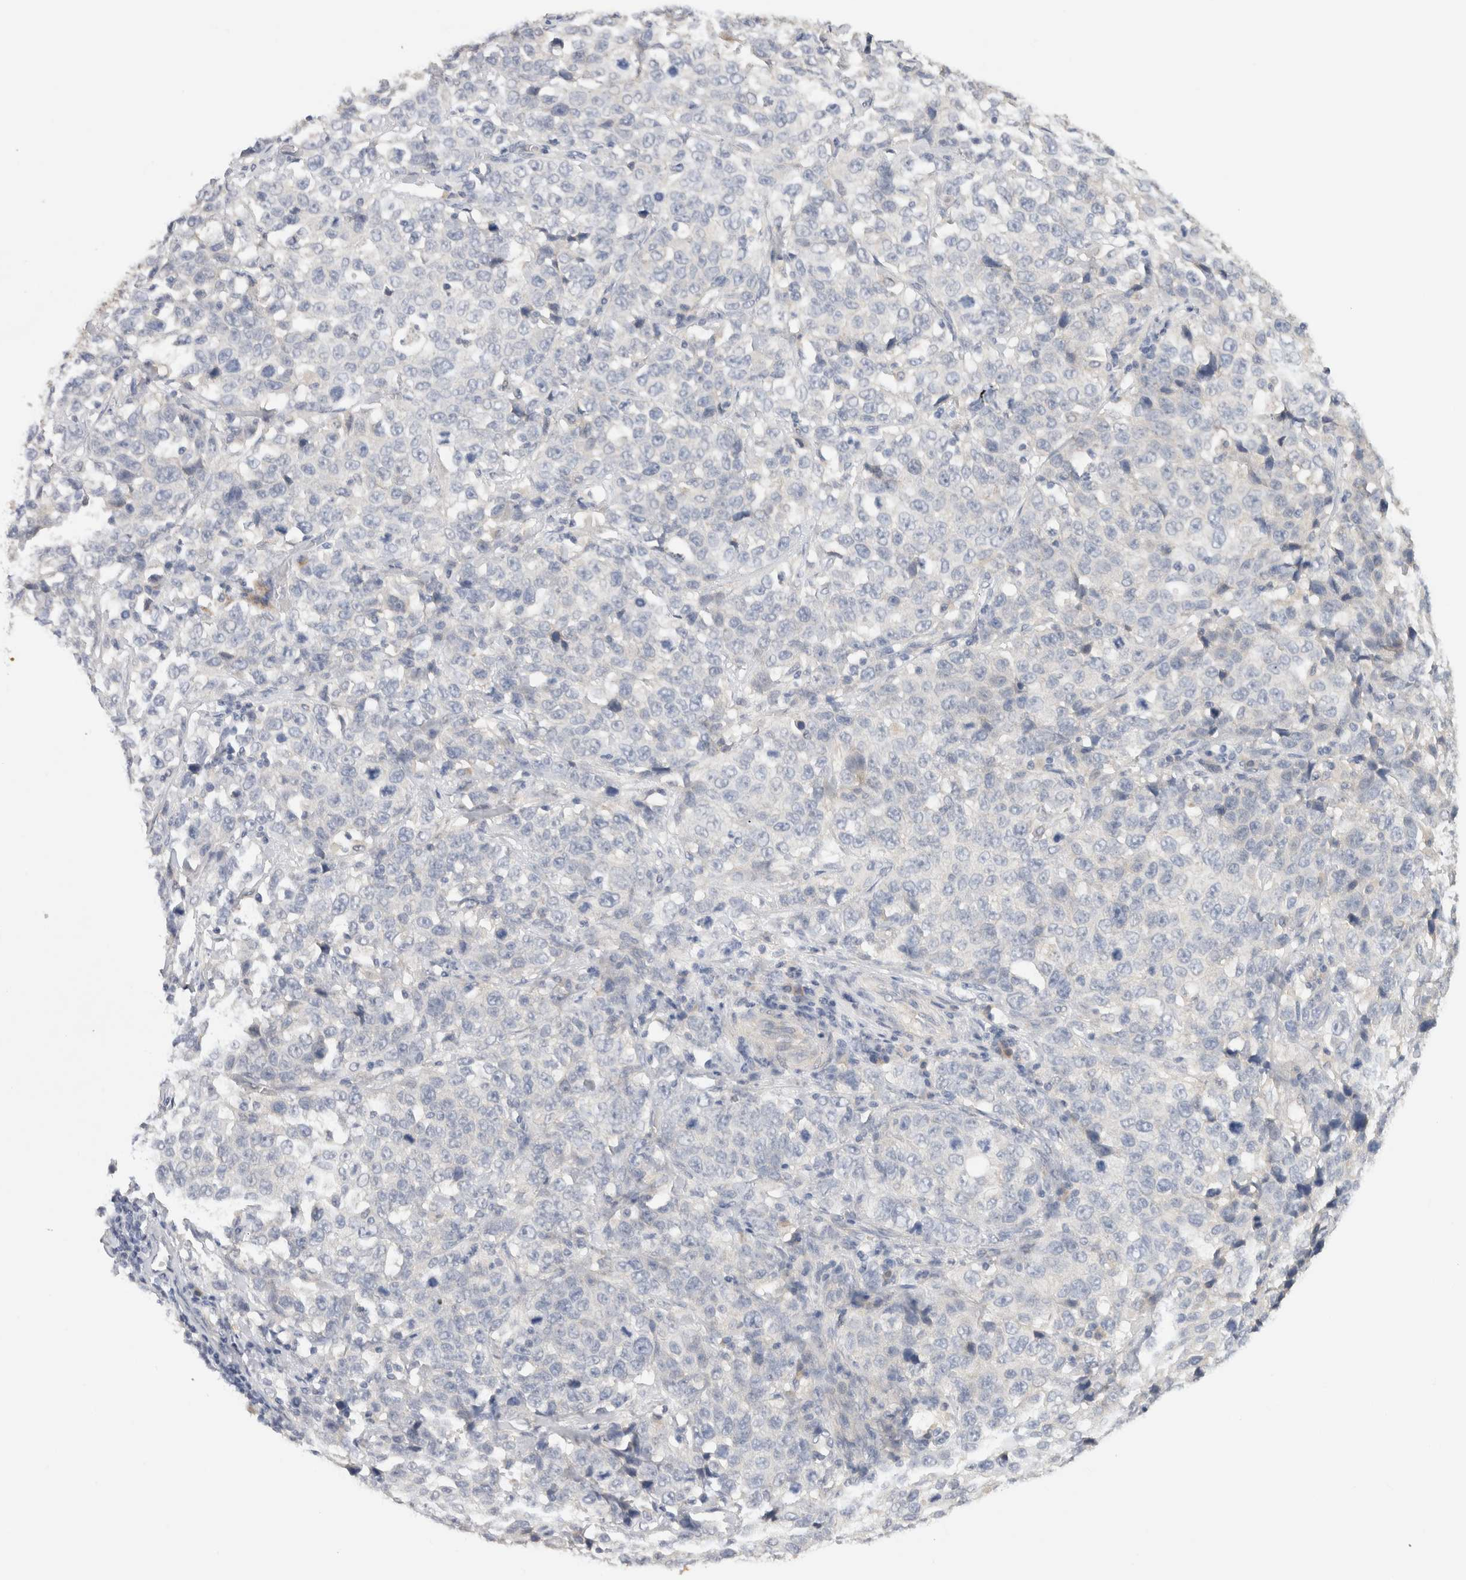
{"staining": {"intensity": "negative", "quantity": "none", "location": "none"}, "tissue": "stomach cancer", "cell_type": "Tumor cells", "image_type": "cancer", "snomed": [{"axis": "morphology", "description": "Normal tissue, NOS"}, {"axis": "morphology", "description": "Adenocarcinoma, NOS"}, {"axis": "topography", "description": "Stomach"}], "caption": "Immunohistochemistry image of stomach cancer stained for a protein (brown), which reveals no staining in tumor cells. Brightfield microscopy of immunohistochemistry stained with DAB (brown) and hematoxylin (blue), captured at high magnification.", "gene": "CHRM4", "patient": {"sex": "male", "age": 48}}